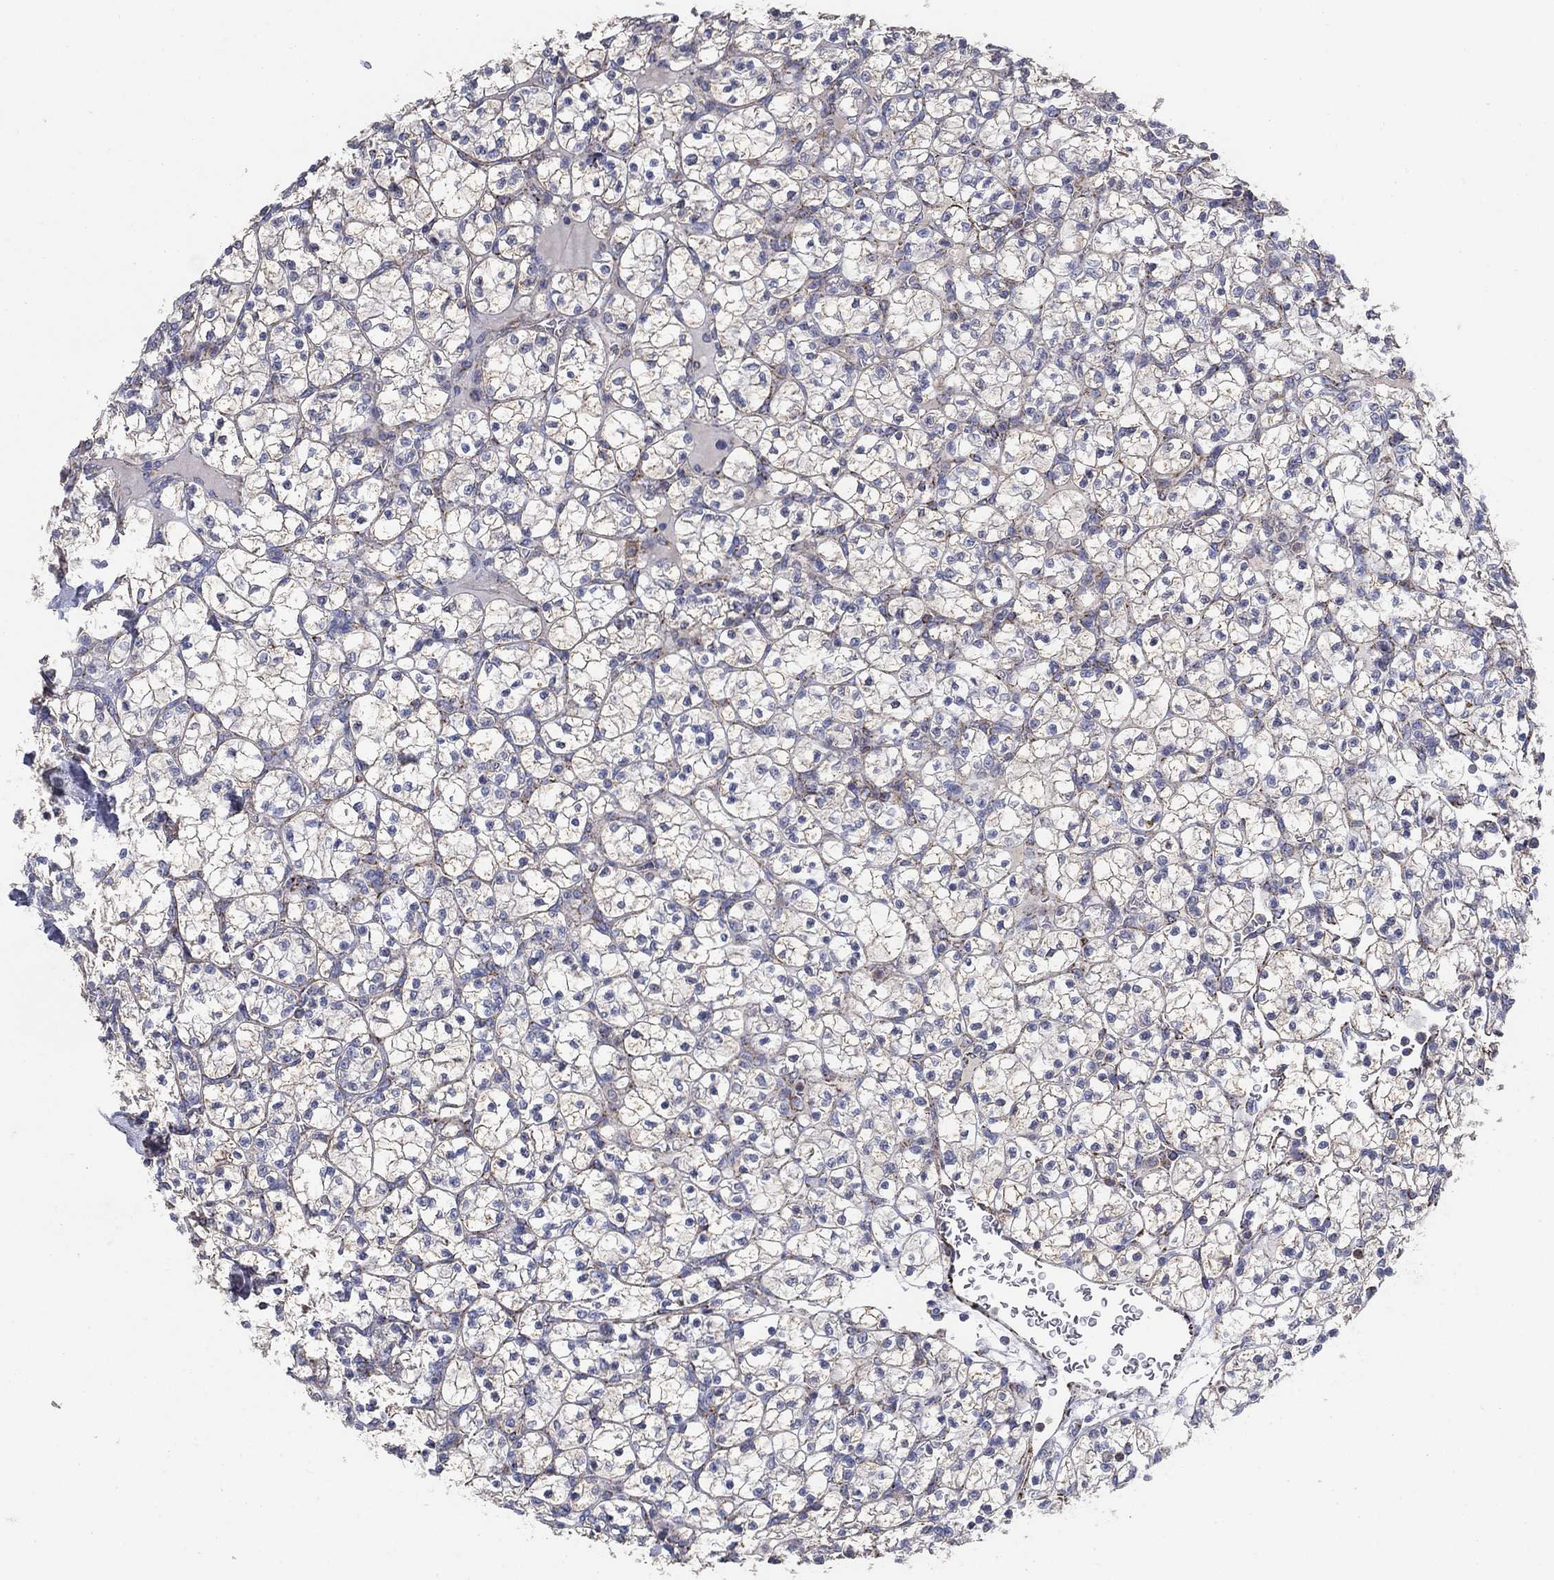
{"staining": {"intensity": "negative", "quantity": "none", "location": "none"}, "tissue": "renal cancer", "cell_type": "Tumor cells", "image_type": "cancer", "snomed": [{"axis": "morphology", "description": "Adenocarcinoma, NOS"}, {"axis": "topography", "description": "Kidney"}], "caption": "Protein analysis of renal cancer (adenocarcinoma) exhibits no significant staining in tumor cells.", "gene": "PNPLA2", "patient": {"sex": "female", "age": 89}}